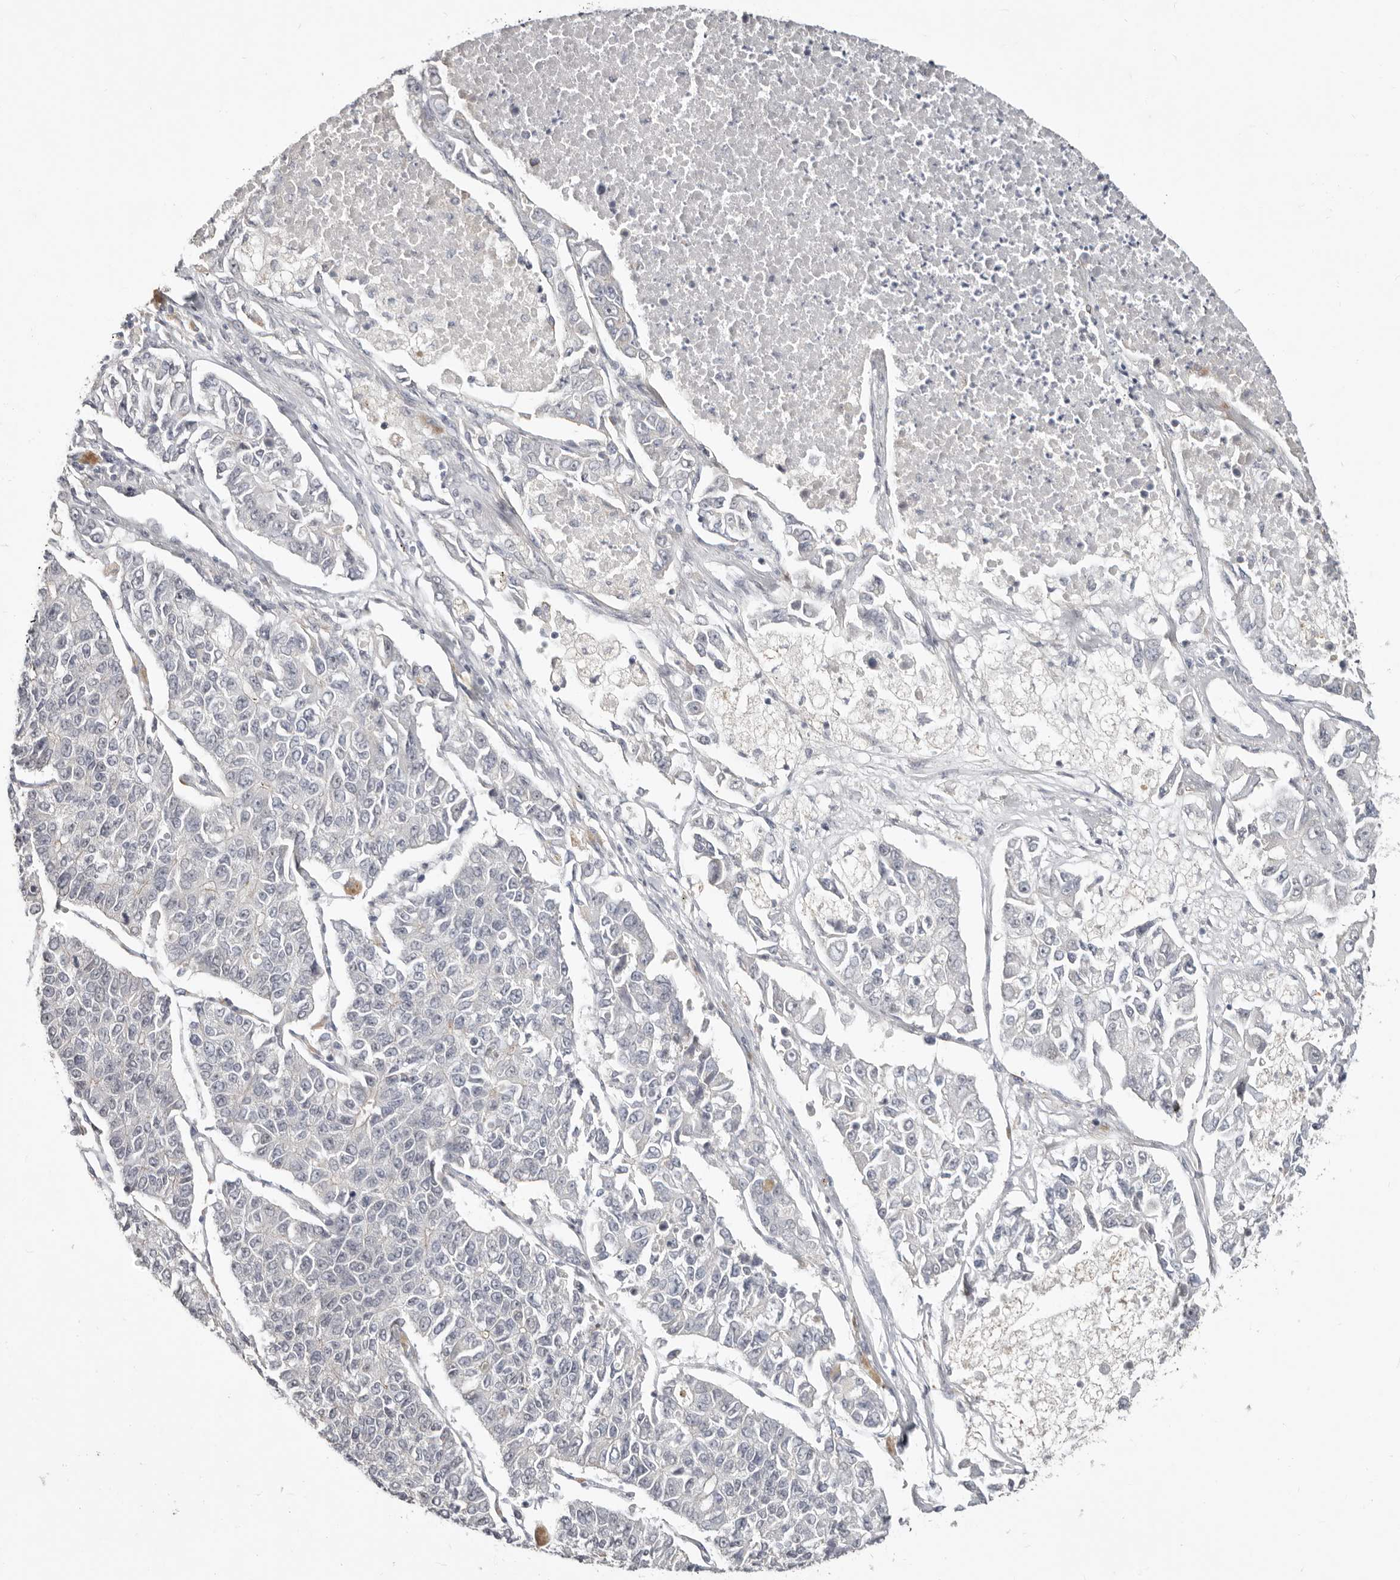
{"staining": {"intensity": "negative", "quantity": "none", "location": "none"}, "tissue": "lung cancer", "cell_type": "Tumor cells", "image_type": "cancer", "snomed": [{"axis": "morphology", "description": "Adenocarcinoma, NOS"}, {"axis": "topography", "description": "Lung"}], "caption": "Immunohistochemistry (IHC) of human lung cancer reveals no positivity in tumor cells.", "gene": "SZT2", "patient": {"sex": "male", "age": 49}}